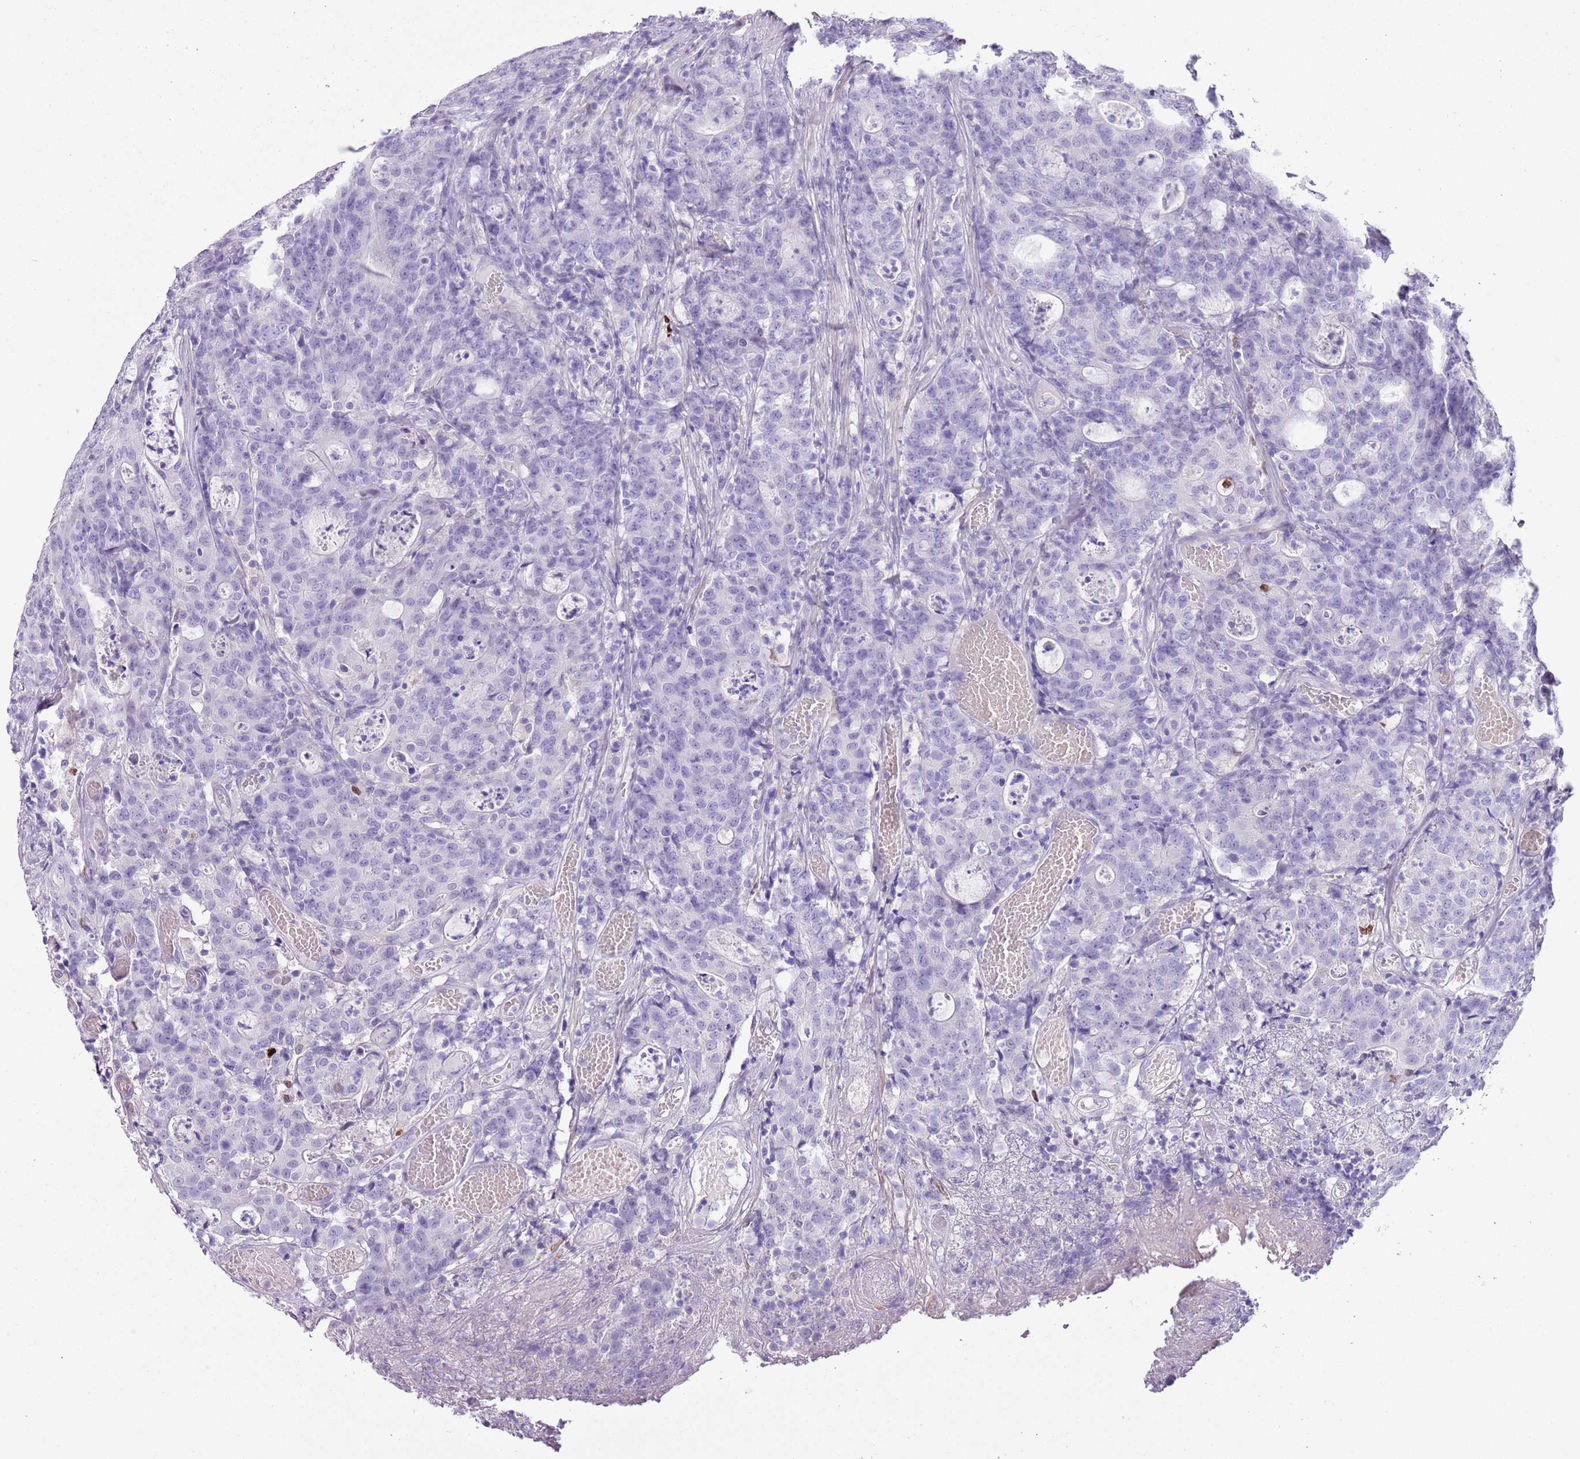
{"staining": {"intensity": "negative", "quantity": "none", "location": "none"}, "tissue": "colorectal cancer", "cell_type": "Tumor cells", "image_type": "cancer", "snomed": [{"axis": "morphology", "description": "Adenocarcinoma, NOS"}, {"axis": "topography", "description": "Colon"}], "caption": "Immunohistochemistry photomicrograph of neoplastic tissue: human adenocarcinoma (colorectal) stained with DAB (3,3'-diaminobenzidine) exhibits no significant protein staining in tumor cells. (DAB (3,3'-diaminobenzidine) IHC with hematoxylin counter stain).", "gene": "SLC7A14", "patient": {"sex": "male", "age": 83}}